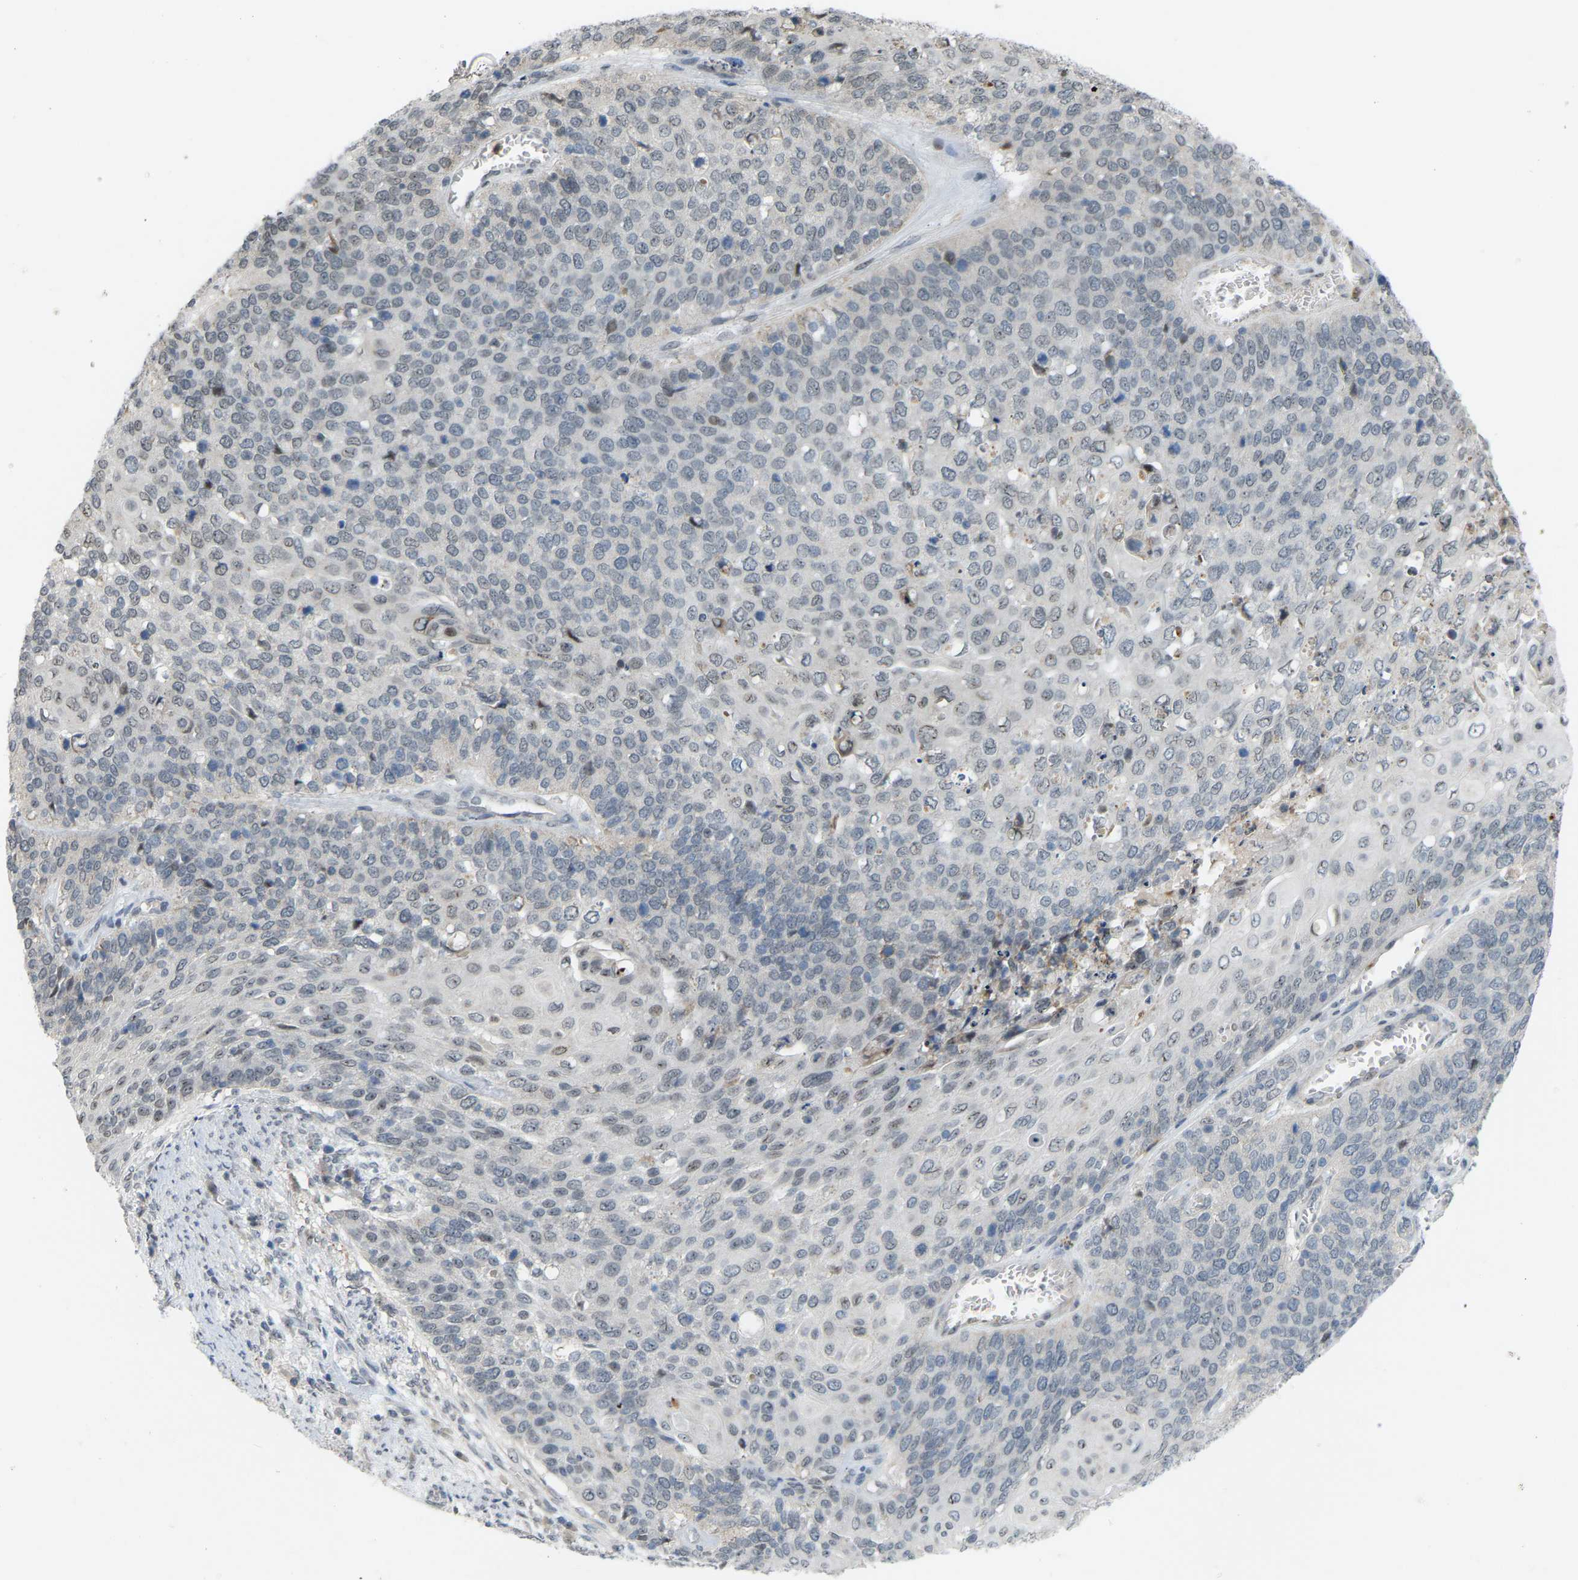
{"staining": {"intensity": "negative", "quantity": "none", "location": "none"}, "tissue": "cervical cancer", "cell_type": "Tumor cells", "image_type": "cancer", "snomed": [{"axis": "morphology", "description": "Squamous cell carcinoma, NOS"}, {"axis": "topography", "description": "Cervix"}], "caption": "IHC histopathology image of neoplastic tissue: cervical squamous cell carcinoma stained with DAB (3,3'-diaminobenzidine) displays no significant protein staining in tumor cells.", "gene": "CROT", "patient": {"sex": "female", "age": 39}}